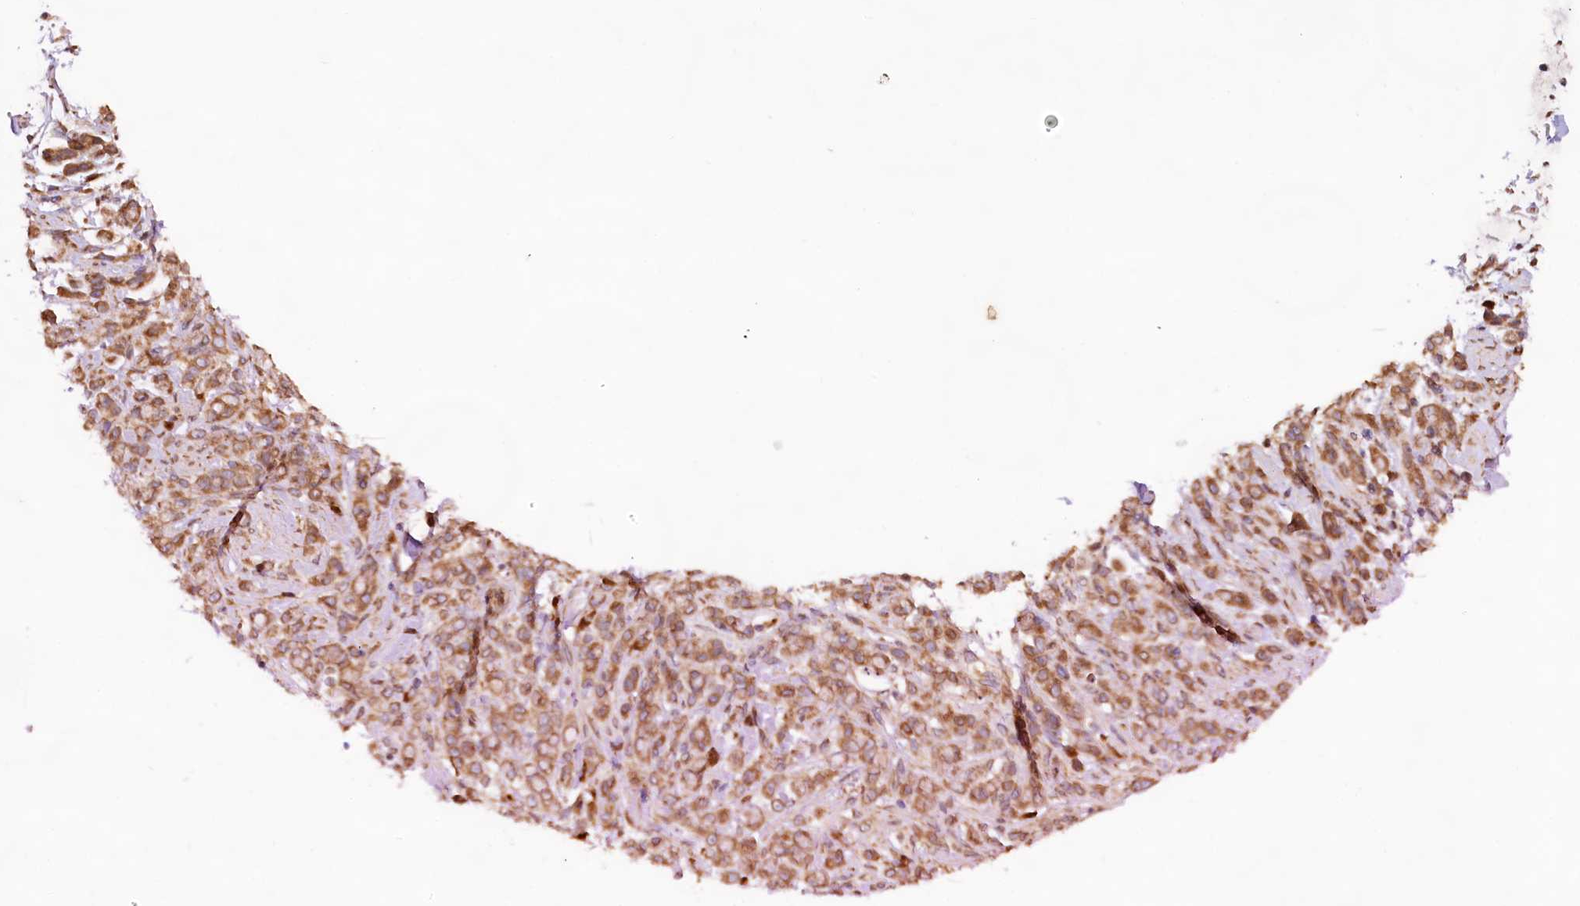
{"staining": {"intensity": "moderate", "quantity": ">75%", "location": "cytoplasmic/membranous"}, "tissue": "stomach cancer", "cell_type": "Tumor cells", "image_type": "cancer", "snomed": [{"axis": "morphology", "description": "Adenocarcinoma, NOS"}, {"axis": "topography", "description": "Stomach"}], "caption": "Immunohistochemical staining of adenocarcinoma (stomach) demonstrates medium levels of moderate cytoplasmic/membranous protein positivity in approximately >75% of tumor cells. The staining is performed using DAB brown chromogen to label protein expression. The nuclei are counter-stained blue using hematoxylin.", "gene": "TBC1D19", "patient": {"sex": "female", "age": 60}}